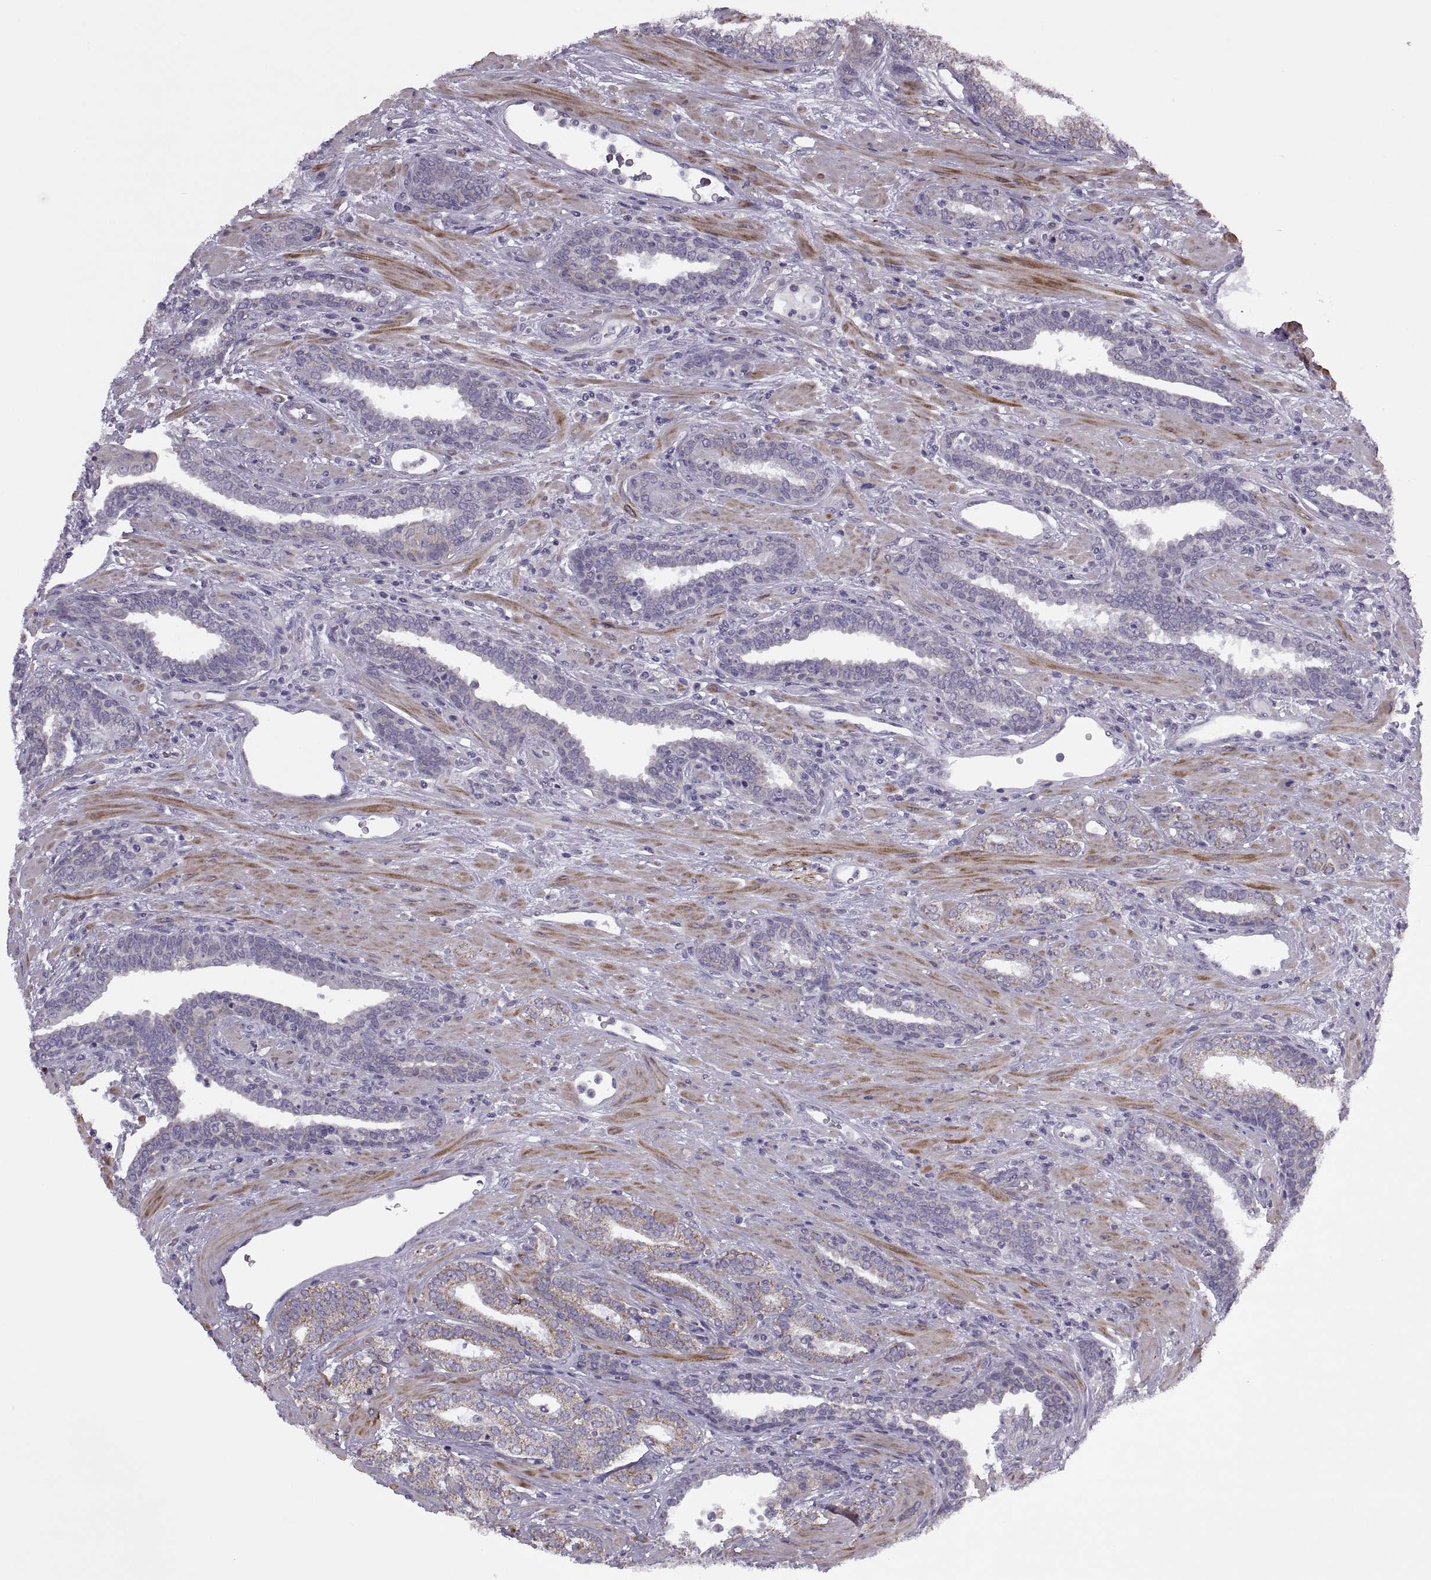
{"staining": {"intensity": "weak", "quantity": "<25%", "location": "cytoplasmic/membranous"}, "tissue": "prostate cancer", "cell_type": "Tumor cells", "image_type": "cancer", "snomed": [{"axis": "morphology", "description": "Adenocarcinoma, Low grade"}, {"axis": "topography", "description": "Prostate"}], "caption": "This is an IHC image of prostate low-grade adenocarcinoma. There is no positivity in tumor cells.", "gene": "RIPK4", "patient": {"sex": "male", "age": 61}}